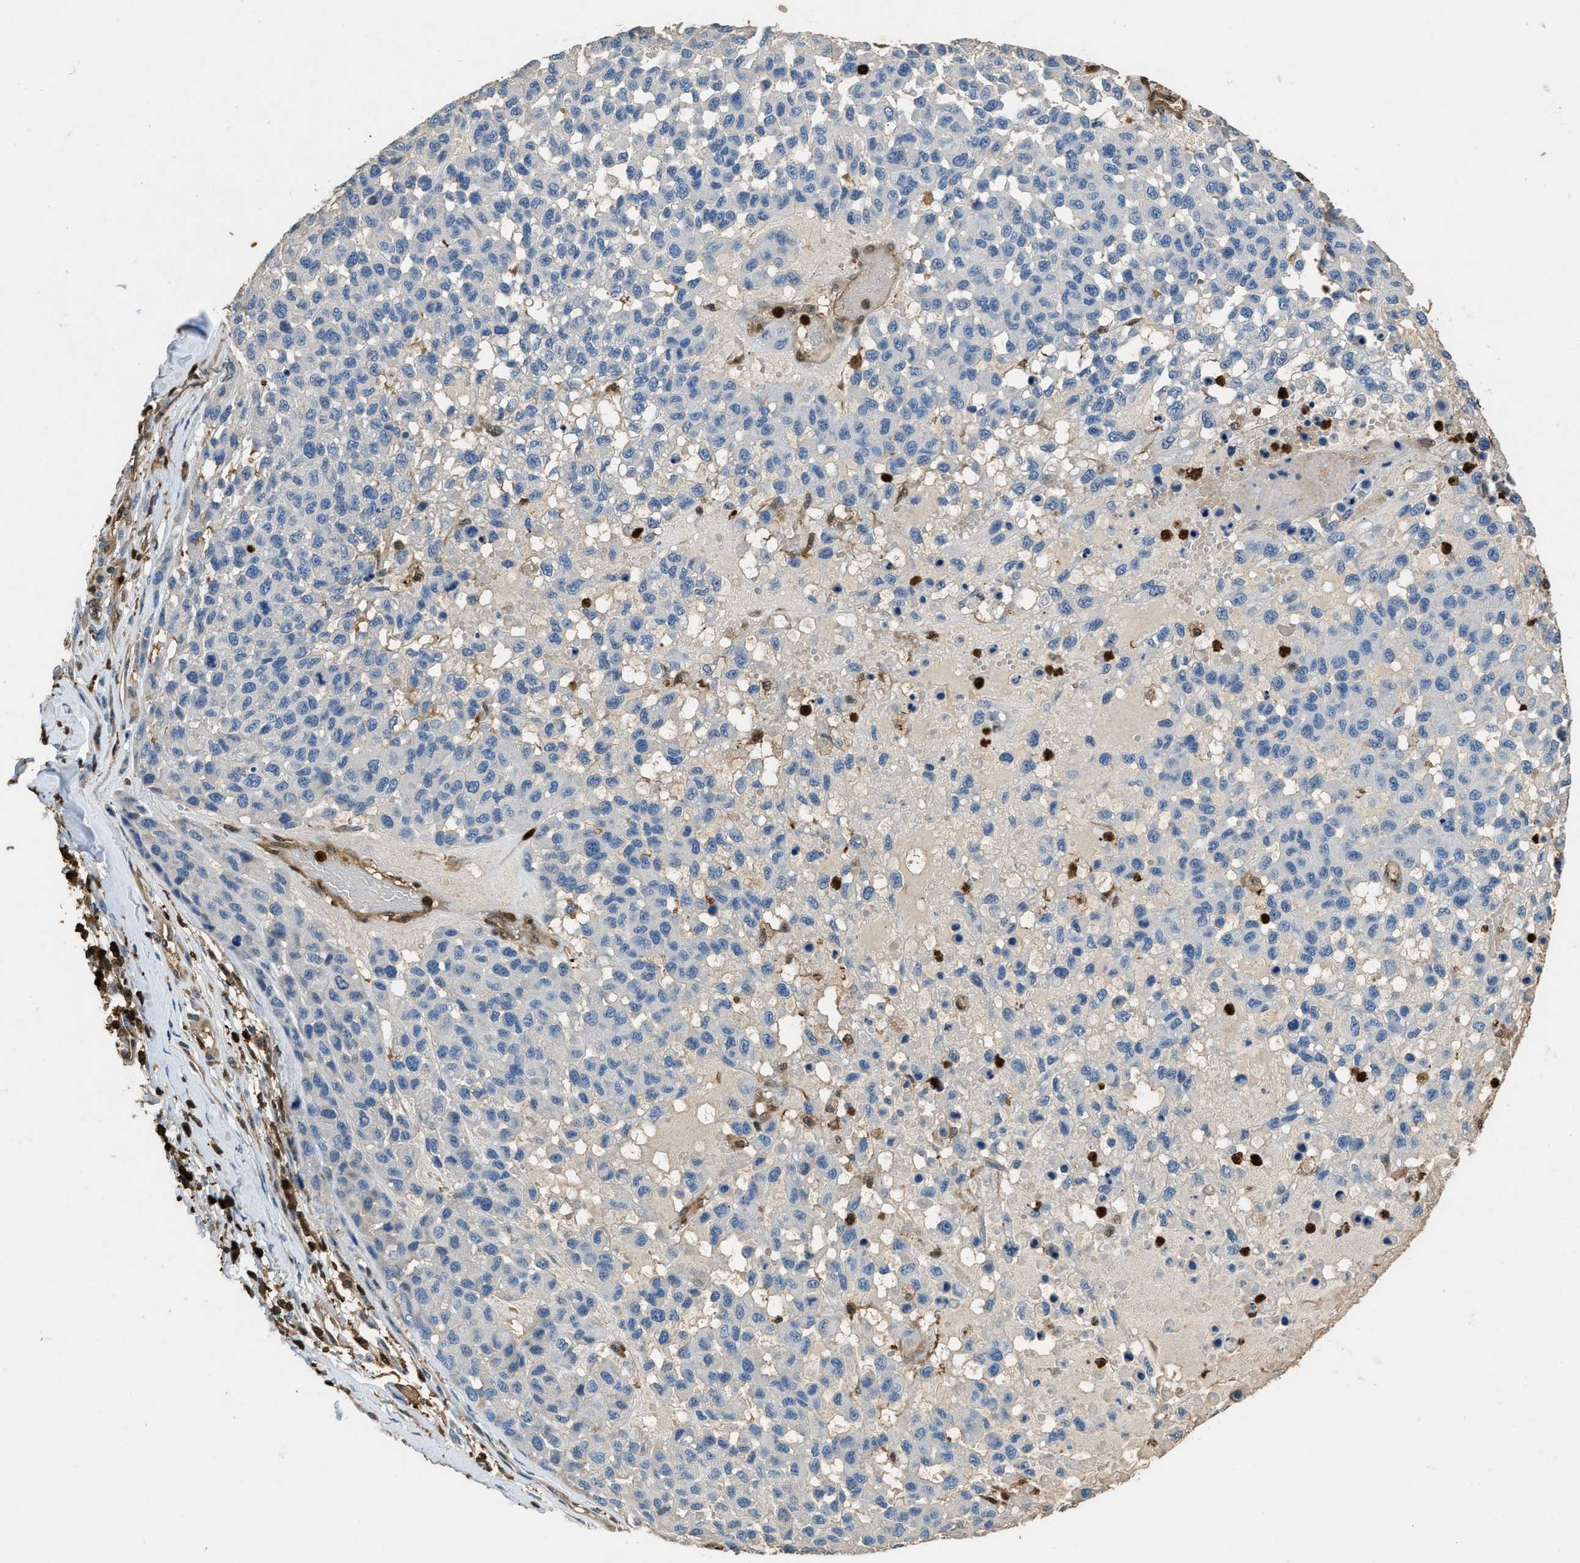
{"staining": {"intensity": "negative", "quantity": "none", "location": "none"}, "tissue": "melanoma", "cell_type": "Tumor cells", "image_type": "cancer", "snomed": [{"axis": "morphology", "description": "Malignant melanoma, NOS"}, {"axis": "topography", "description": "Skin"}], "caption": "A photomicrograph of malignant melanoma stained for a protein displays no brown staining in tumor cells.", "gene": "ARHGDIB", "patient": {"sex": "male", "age": 62}}